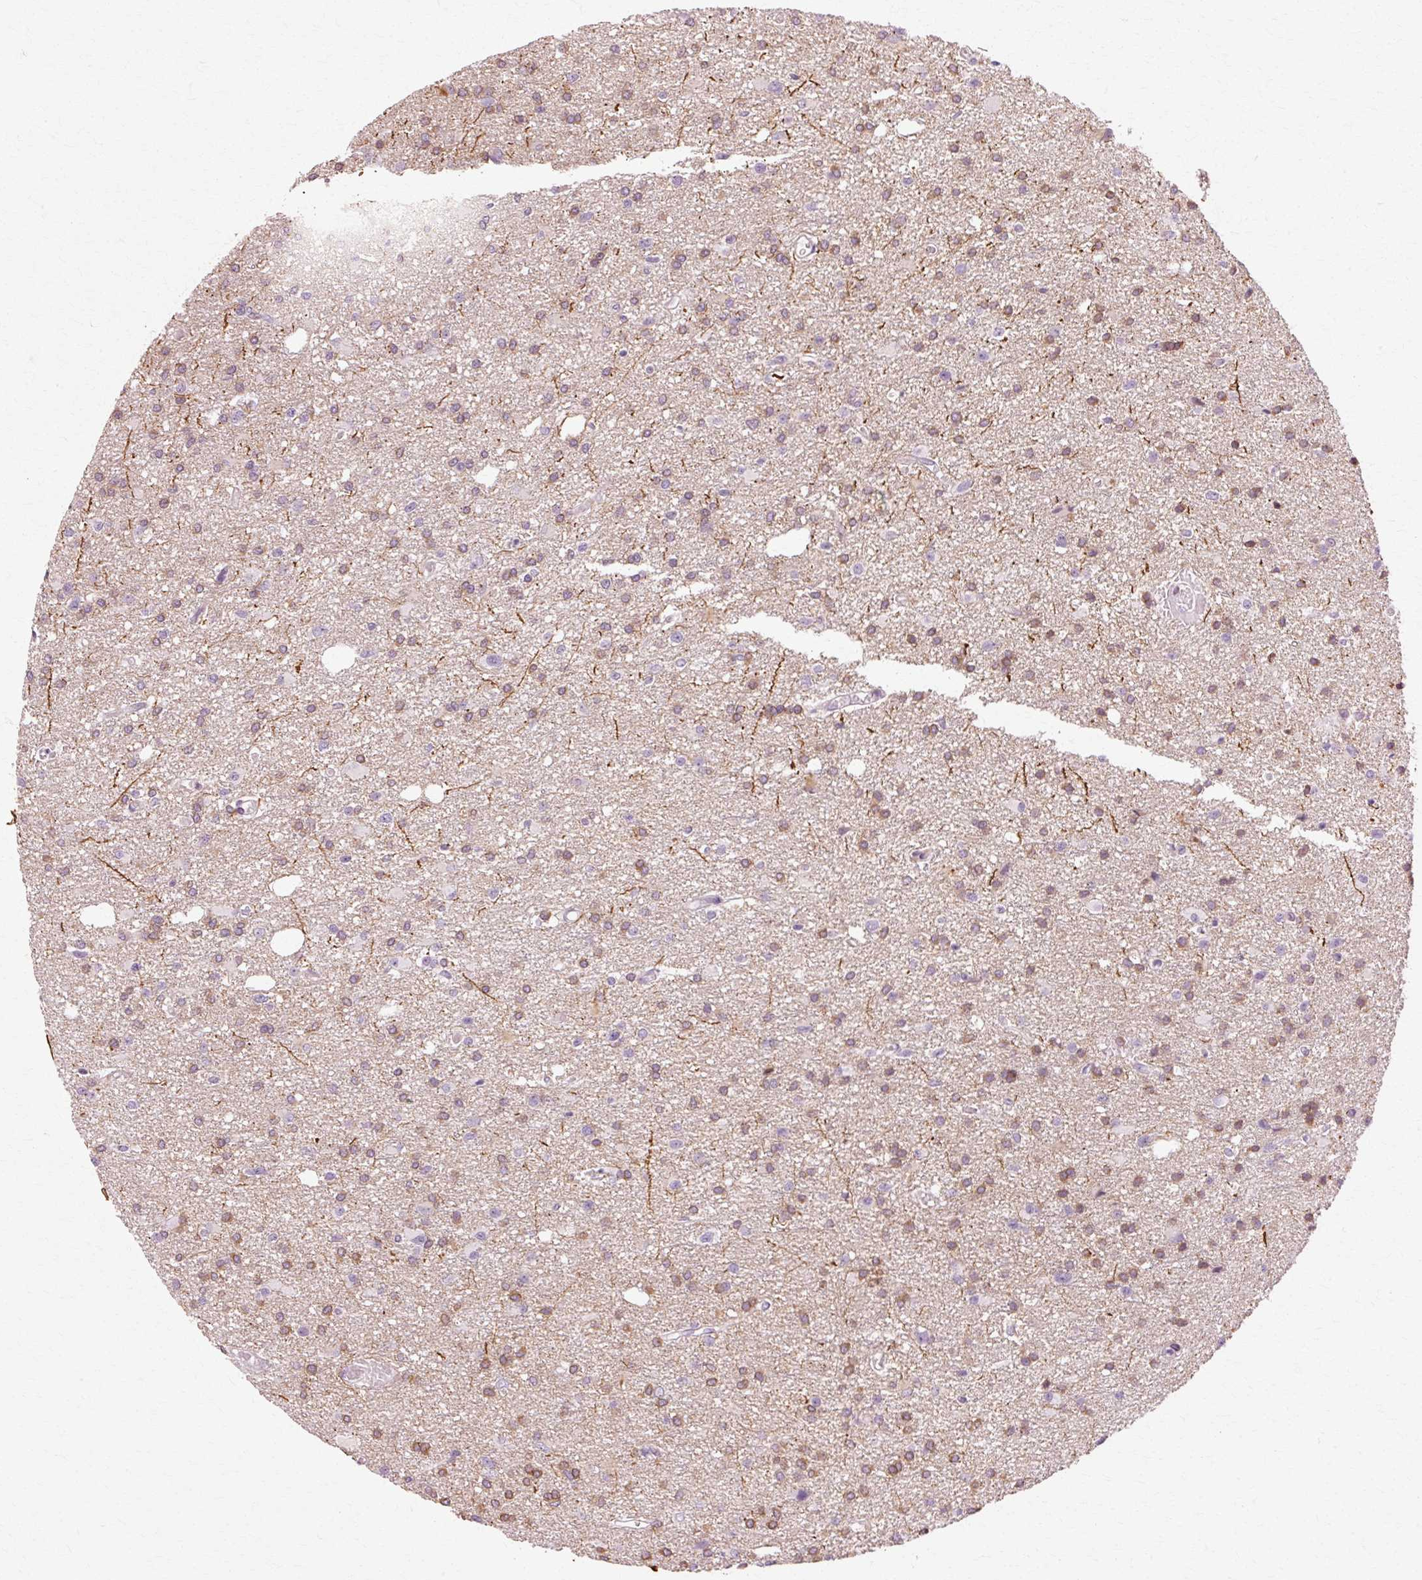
{"staining": {"intensity": "moderate", "quantity": "25%-75%", "location": "cytoplasmic/membranous,nuclear"}, "tissue": "glioma", "cell_type": "Tumor cells", "image_type": "cancer", "snomed": [{"axis": "morphology", "description": "Glioma, malignant, Low grade"}, {"axis": "topography", "description": "Brain"}], "caption": "Protein analysis of malignant glioma (low-grade) tissue exhibits moderate cytoplasmic/membranous and nuclear expression in approximately 25%-75% of tumor cells. (Stains: DAB (3,3'-diaminobenzidine) in brown, nuclei in blue, Microscopy: brightfield microscopy at high magnification).", "gene": "RGPD5", "patient": {"sex": "male", "age": 26}}